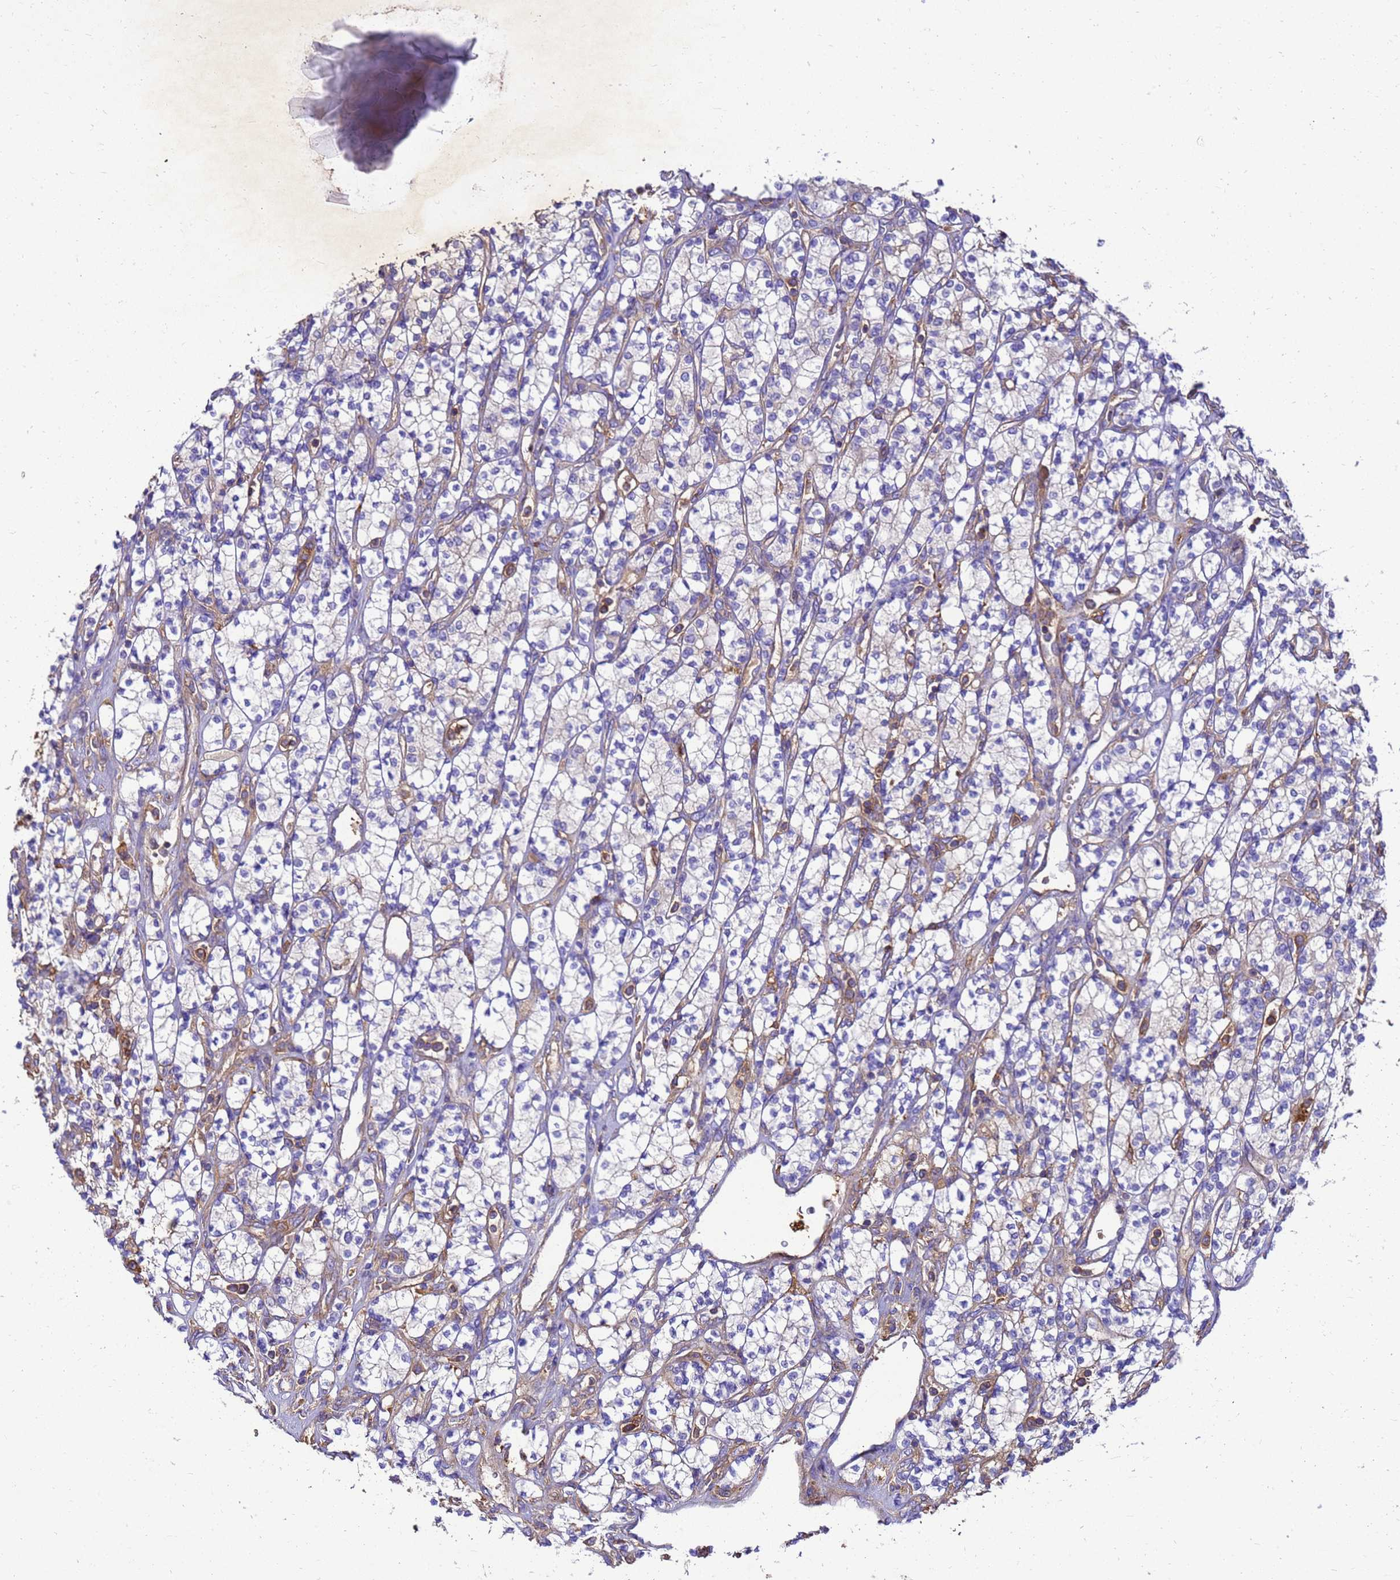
{"staining": {"intensity": "negative", "quantity": "none", "location": "none"}, "tissue": "renal cancer", "cell_type": "Tumor cells", "image_type": "cancer", "snomed": [{"axis": "morphology", "description": "Adenocarcinoma, NOS"}, {"axis": "topography", "description": "Kidney"}], "caption": "Tumor cells are negative for brown protein staining in renal cancer (adenocarcinoma).", "gene": "ZNF235", "patient": {"sex": "male", "age": 77}}